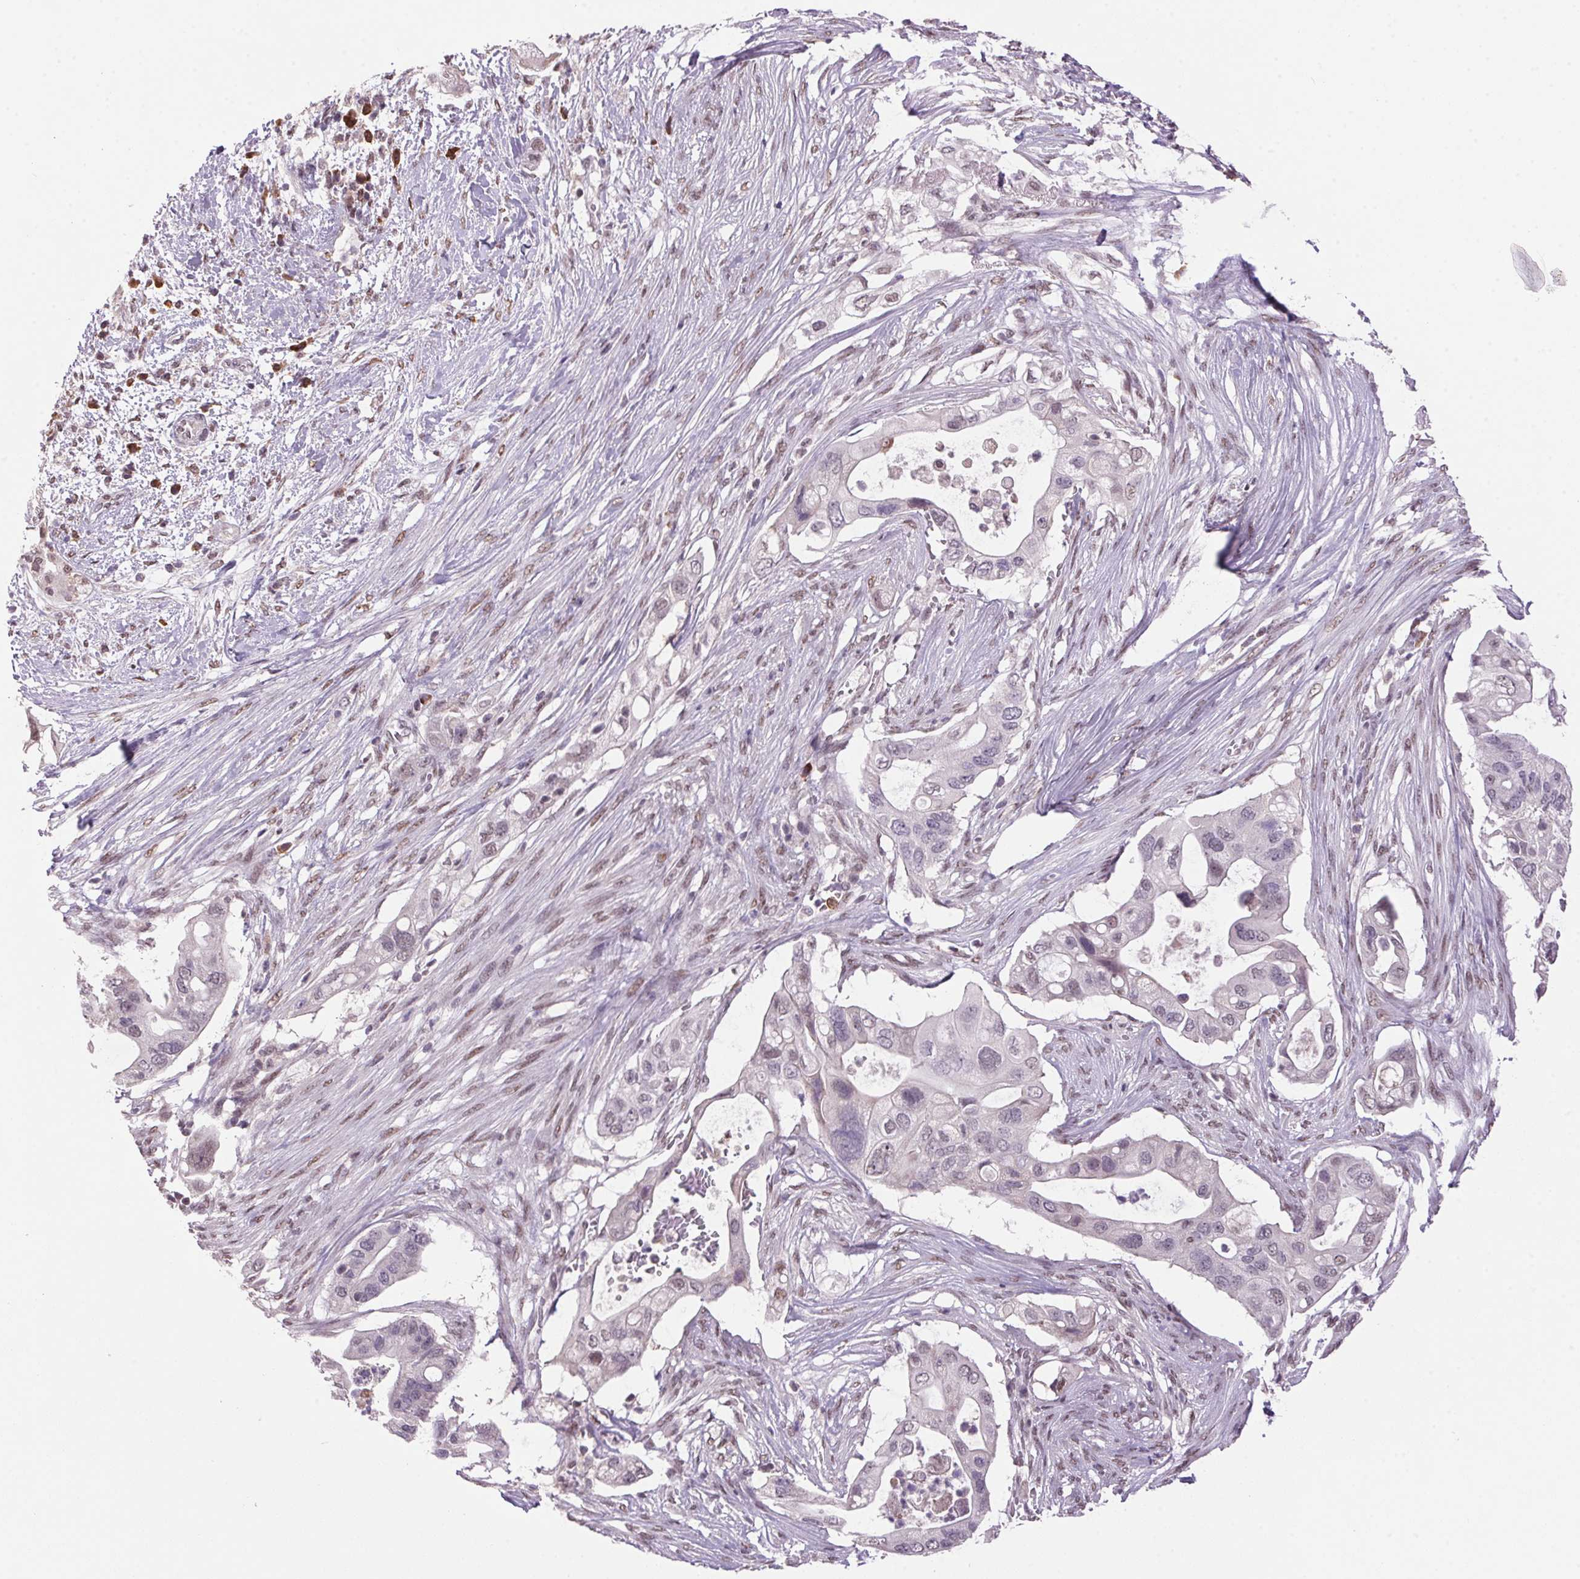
{"staining": {"intensity": "weak", "quantity": "<25%", "location": "nuclear"}, "tissue": "pancreatic cancer", "cell_type": "Tumor cells", "image_type": "cancer", "snomed": [{"axis": "morphology", "description": "Adenocarcinoma, NOS"}, {"axis": "topography", "description": "Pancreas"}], "caption": "DAB (3,3'-diaminobenzidine) immunohistochemical staining of adenocarcinoma (pancreatic) displays no significant expression in tumor cells.", "gene": "ZBTB4", "patient": {"sex": "female", "age": 72}}